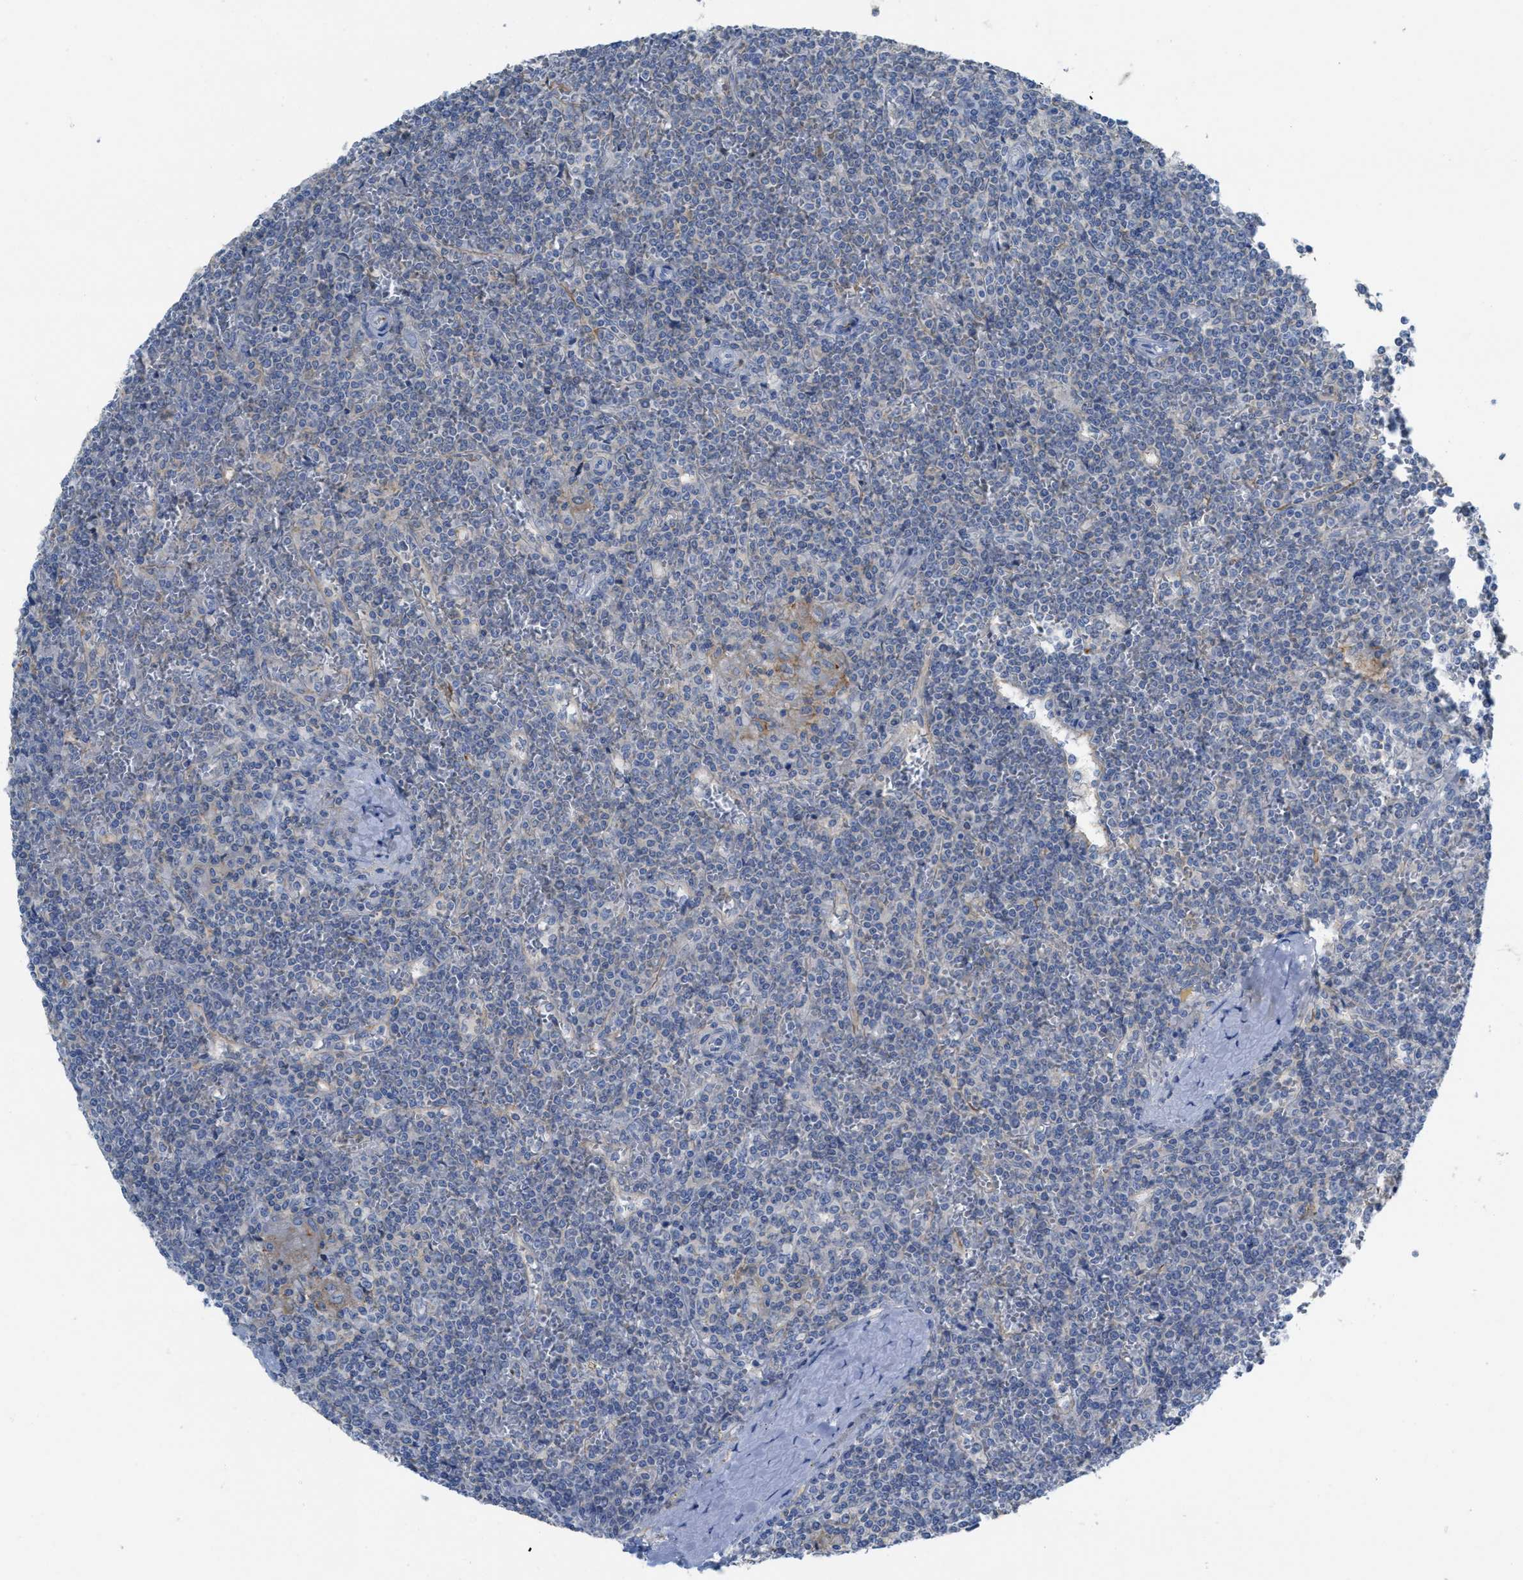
{"staining": {"intensity": "negative", "quantity": "none", "location": "none"}, "tissue": "lymphoma", "cell_type": "Tumor cells", "image_type": "cancer", "snomed": [{"axis": "morphology", "description": "Malignant lymphoma, non-Hodgkin's type, Low grade"}, {"axis": "topography", "description": "Spleen"}], "caption": "Lymphoma was stained to show a protein in brown. There is no significant expression in tumor cells.", "gene": "CNNM4", "patient": {"sex": "female", "age": 19}}